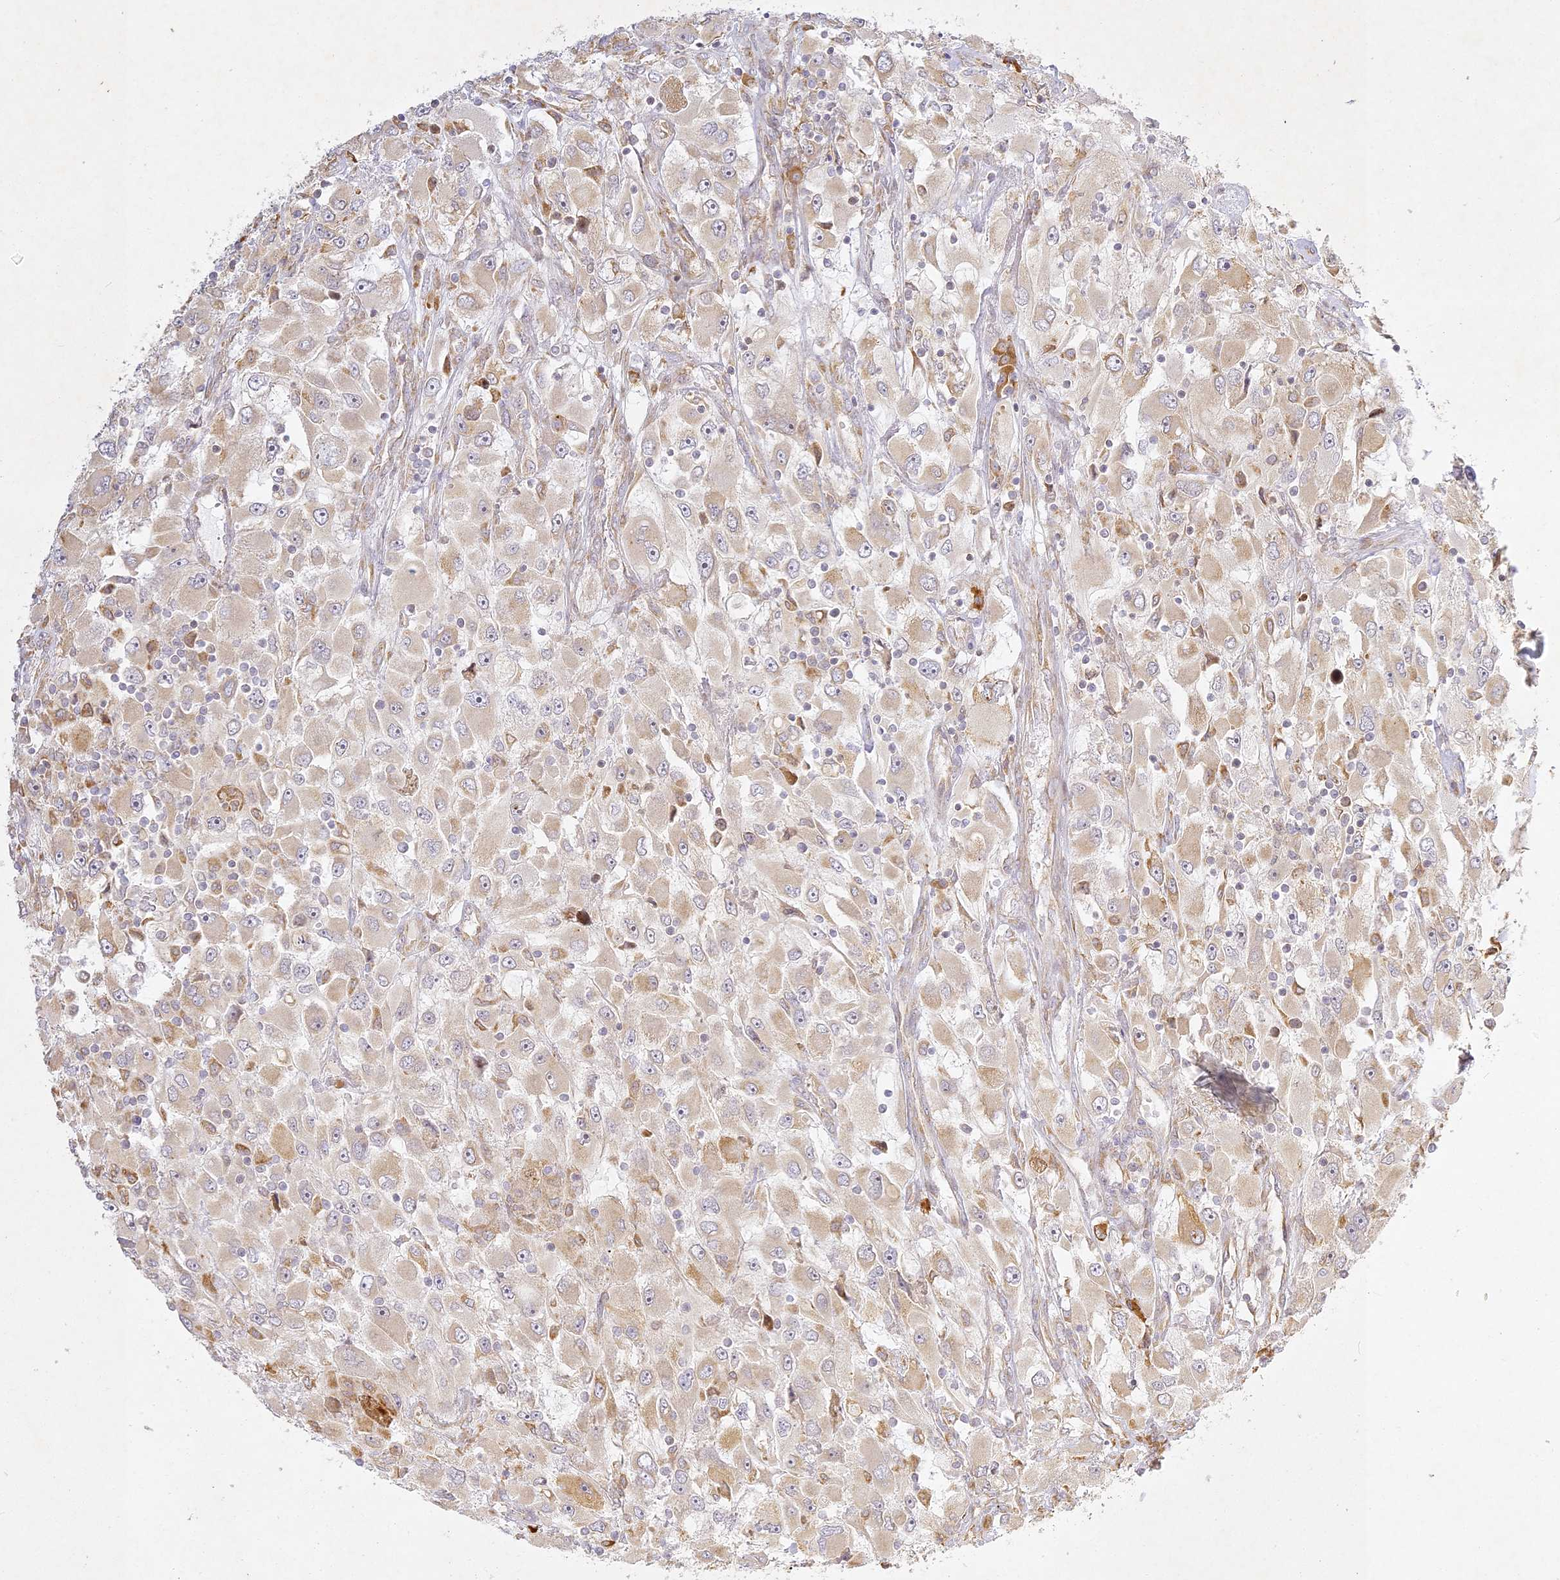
{"staining": {"intensity": "weak", "quantity": "25%-75%", "location": "cytoplasmic/membranous"}, "tissue": "renal cancer", "cell_type": "Tumor cells", "image_type": "cancer", "snomed": [{"axis": "morphology", "description": "Adenocarcinoma, NOS"}, {"axis": "topography", "description": "Kidney"}], "caption": "Protein expression analysis of renal adenocarcinoma demonstrates weak cytoplasmic/membranous positivity in about 25%-75% of tumor cells.", "gene": "SLC30A5", "patient": {"sex": "female", "age": 52}}